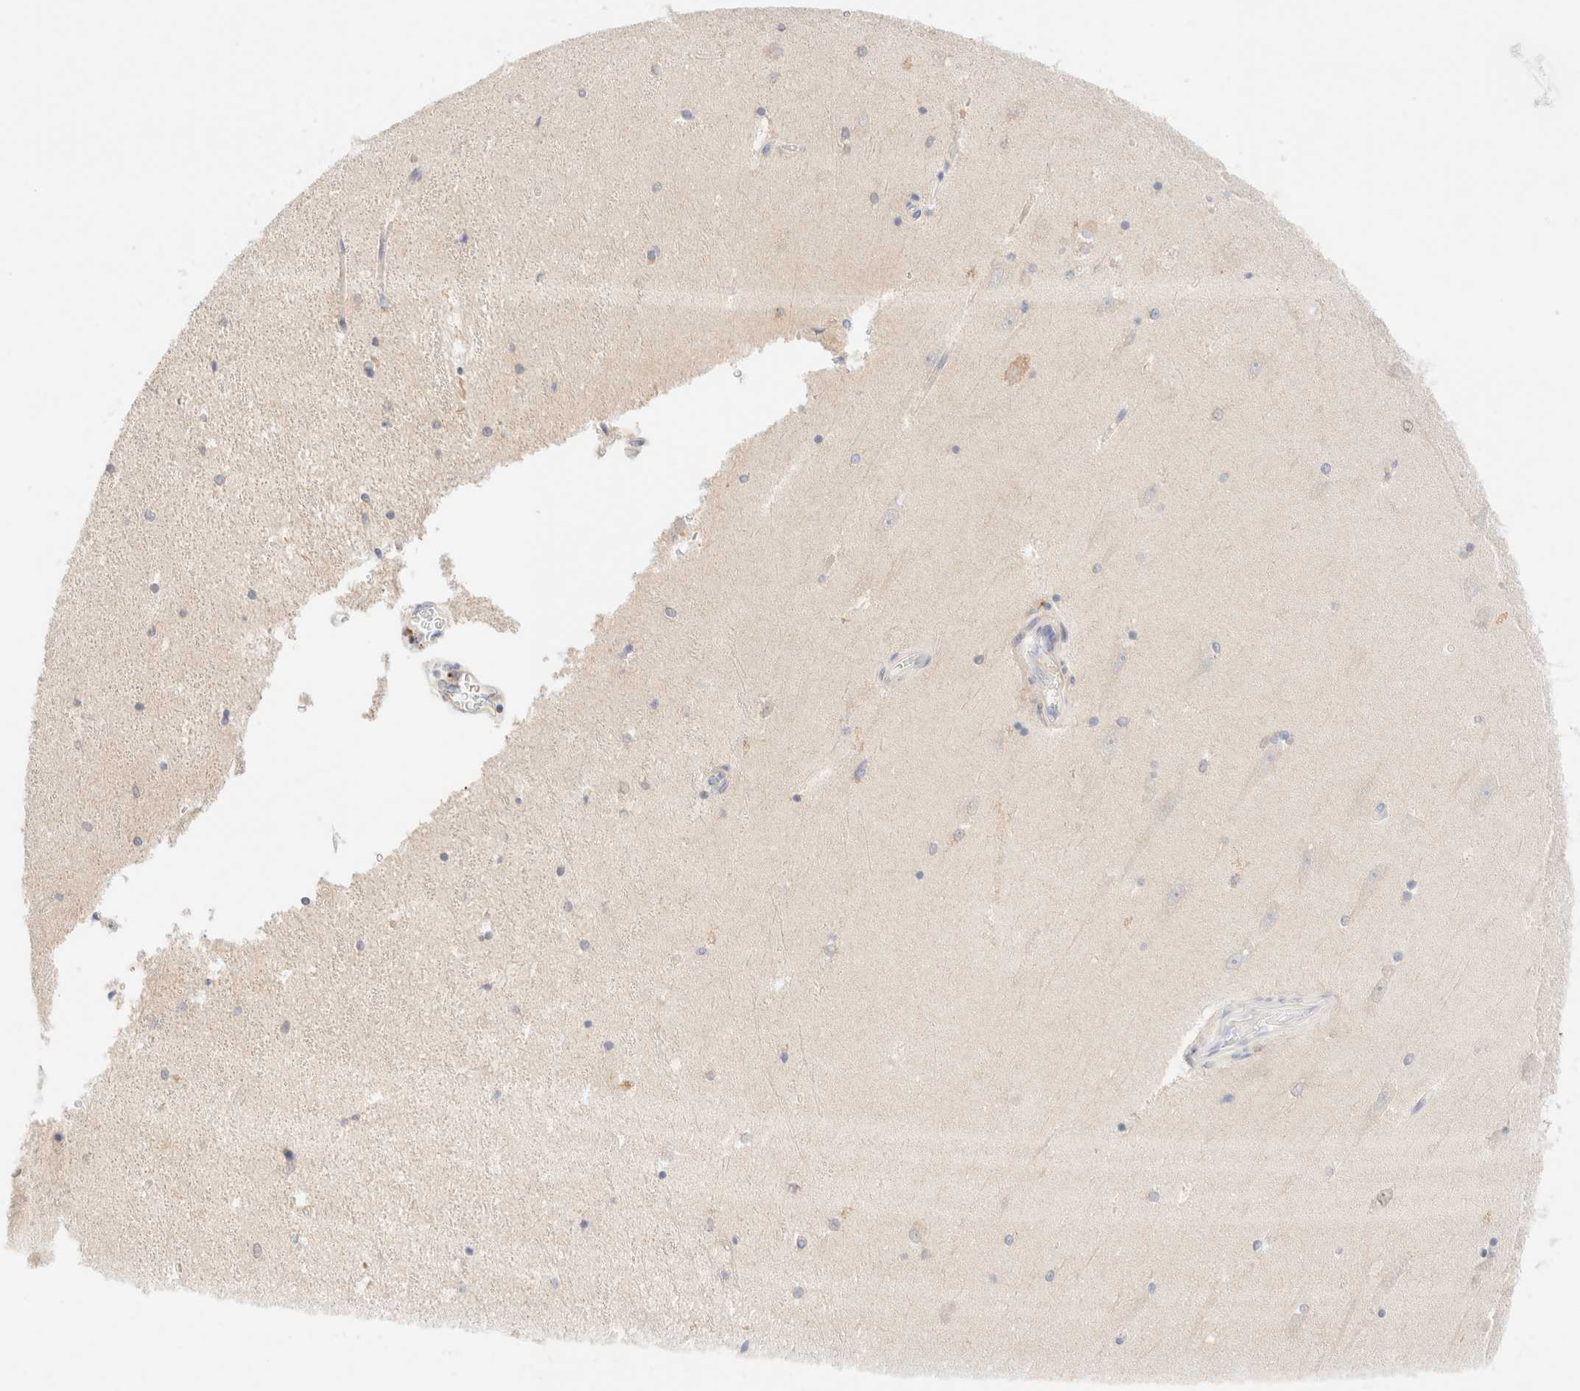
{"staining": {"intensity": "weak", "quantity": "<25%", "location": "cytoplasmic/membranous"}, "tissue": "hippocampus", "cell_type": "Glial cells", "image_type": "normal", "snomed": [{"axis": "morphology", "description": "Normal tissue, NOS"}, {"axis": "topography", "description": "Hippocampus"}], "caption": "This is a image of IHC staining of unremarkable hippocampus, which shows no expression in glial cells. The staining is performed using DAB (3,3'-diaminobenzidine) brown chromogen with nuclei counter-stained in using hematoxylin.", "gene": "SARM1", "patient": {"sex": "male", "age": 45}}